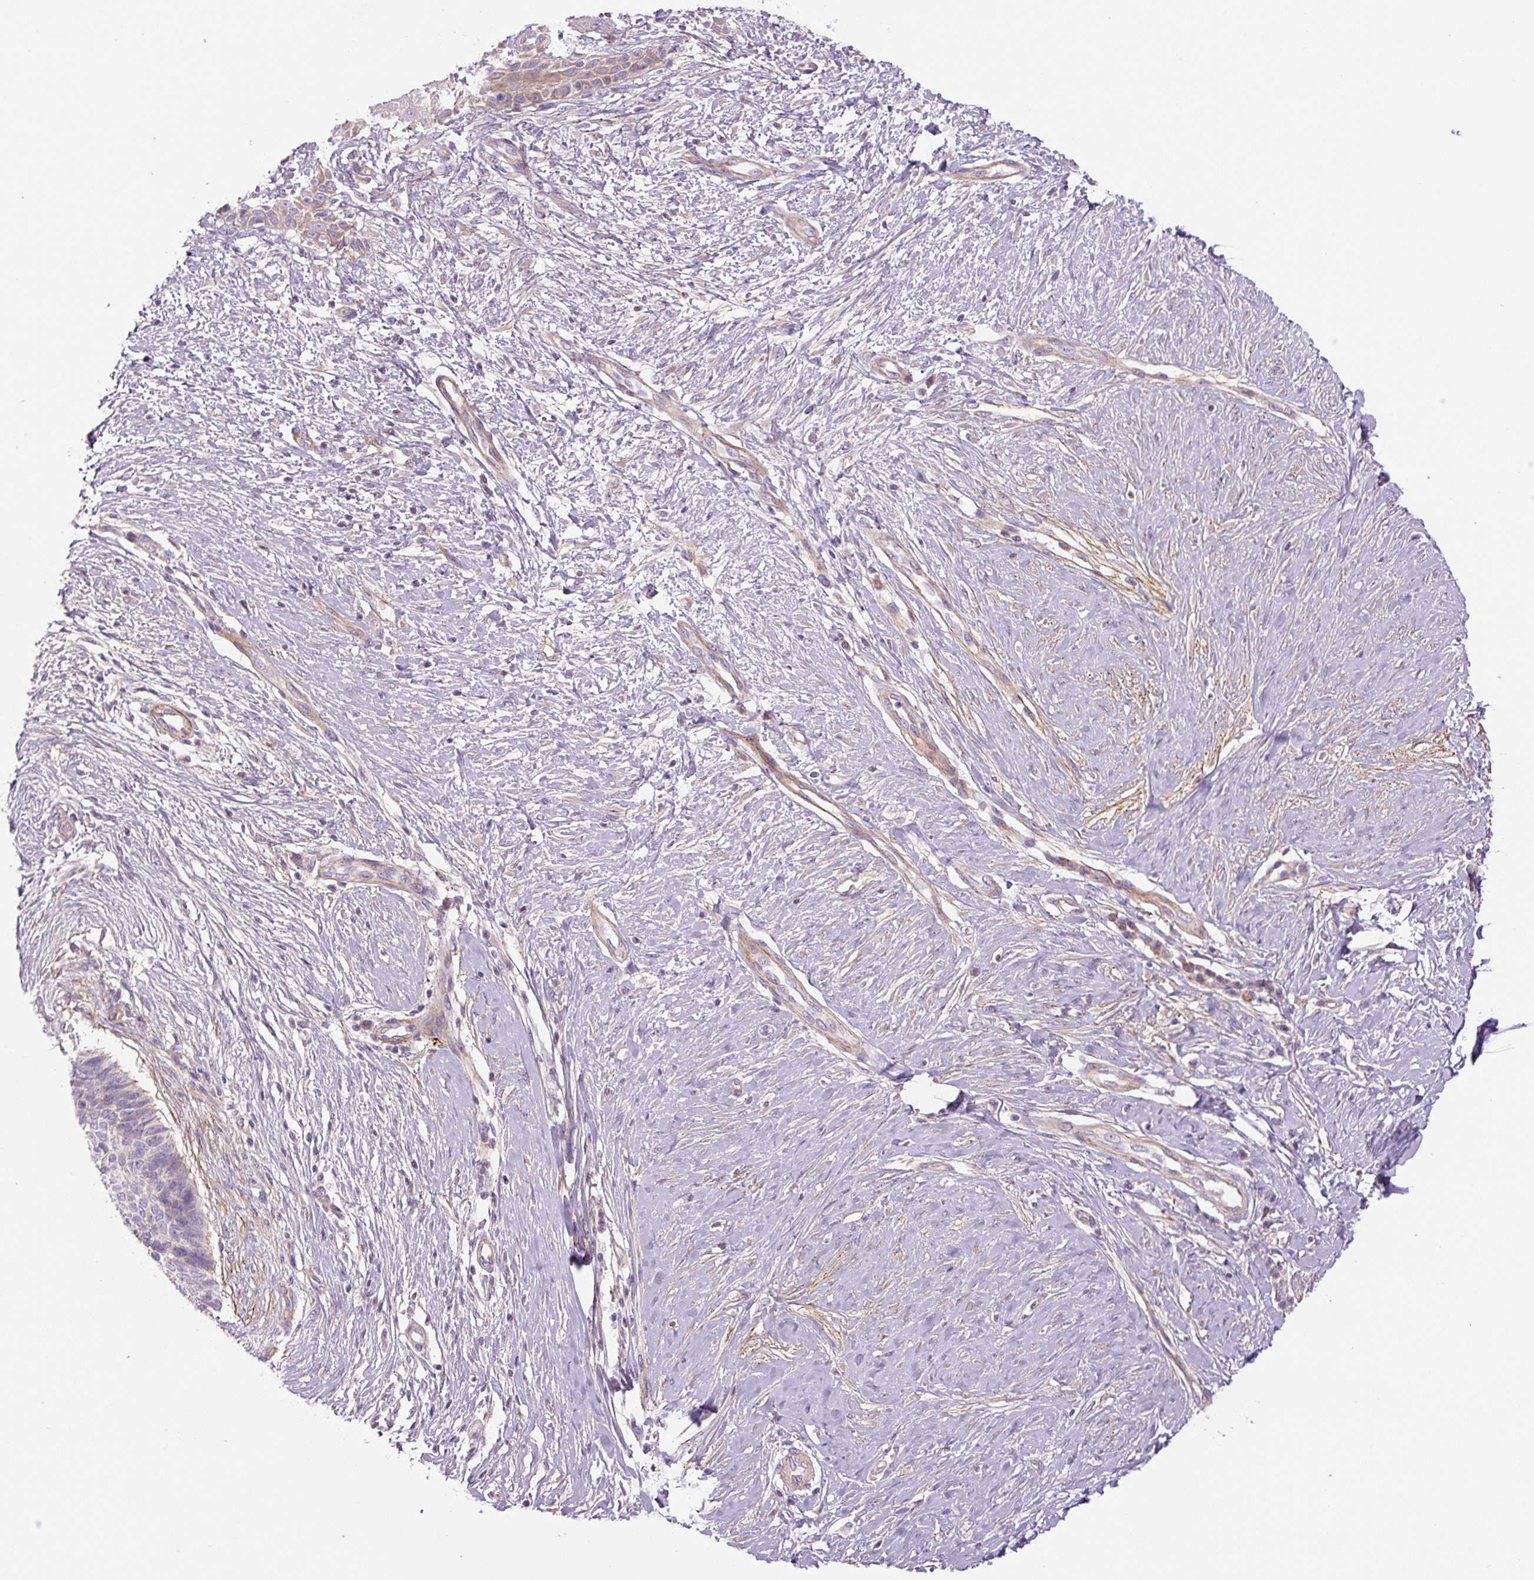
{"staining": {"intensity": "weak", "quantity": "<25%", "location": "cytoplasmic/membranous"}, "tissue": "skin cancer", "cell_type": "Tumor cells", "image_type": "cancer", "snomed": [{"axis": "morphology", "description": "Normal tissue, NOS"}, {"axis": "morphology", "description": "Basal cell carcinoma"}, {"axis": "topography", "description": "Skin"}], "caption": "The IHC histopathology image has no significant positivity in tumor cells of skin cancer tissue.", "gene": "CCNI2", "patient": {"sex": "male", "age": 50}}